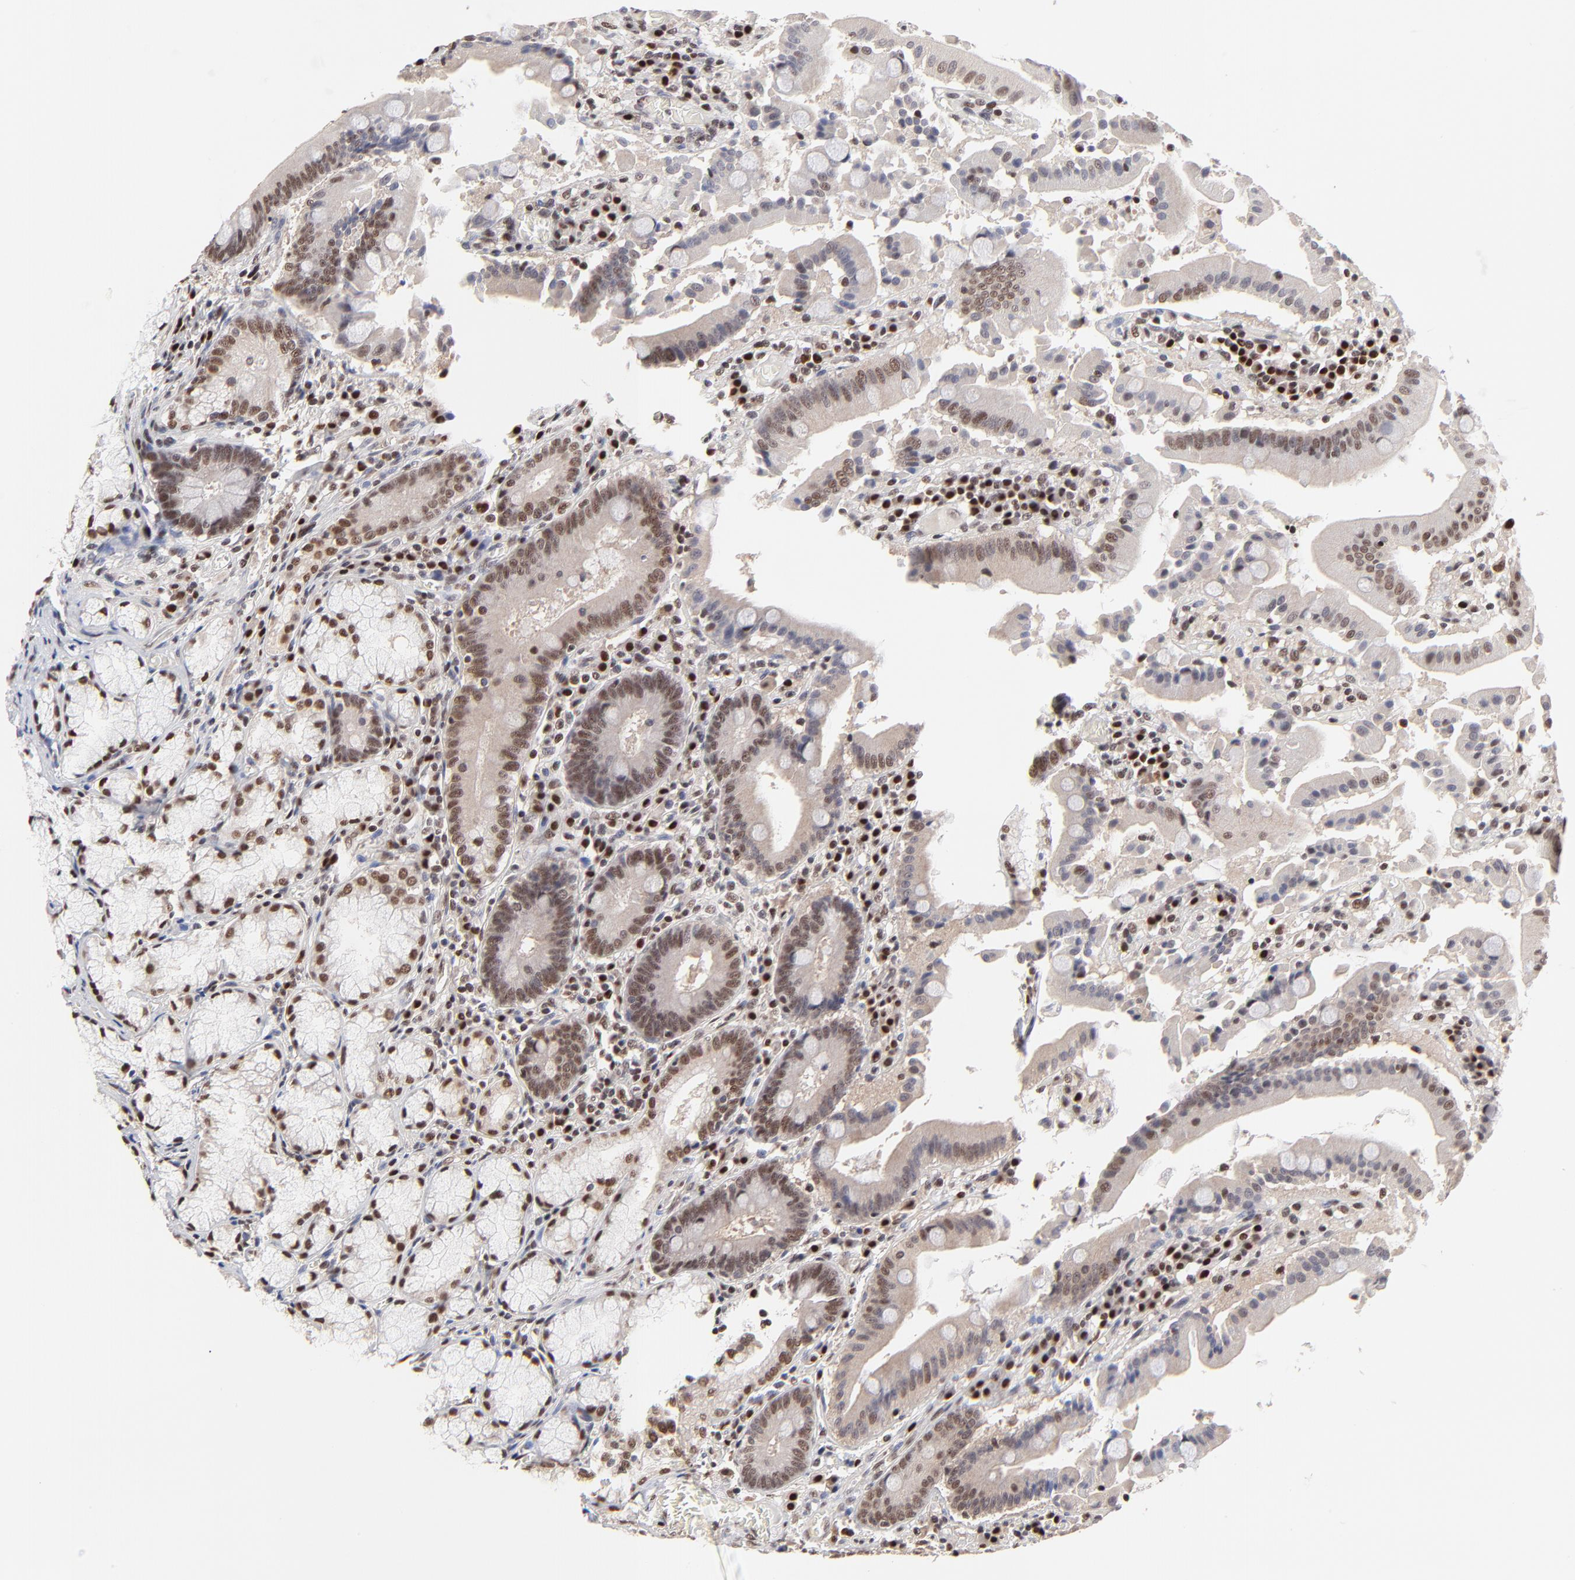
{"staining": {"intensity": "moderate", "quantity": ">75%", "location": "nuclear"}, "tissue": "stomach", "cell_type": "Glandular cells", "image_type": "normal", "snomed": [{"axis": "morphology", "description": "Normal tissue, NOS"}, {"axis": "topography", "description": "Stomach, lower"}], "caption": "Immunohistochemical staining of normal stomach displays >75% levels of moderate nuclear protein expression in about >75% of glandular cells.", "gene": "DSN1", "patient": {"sex": "male", "age": 56}}